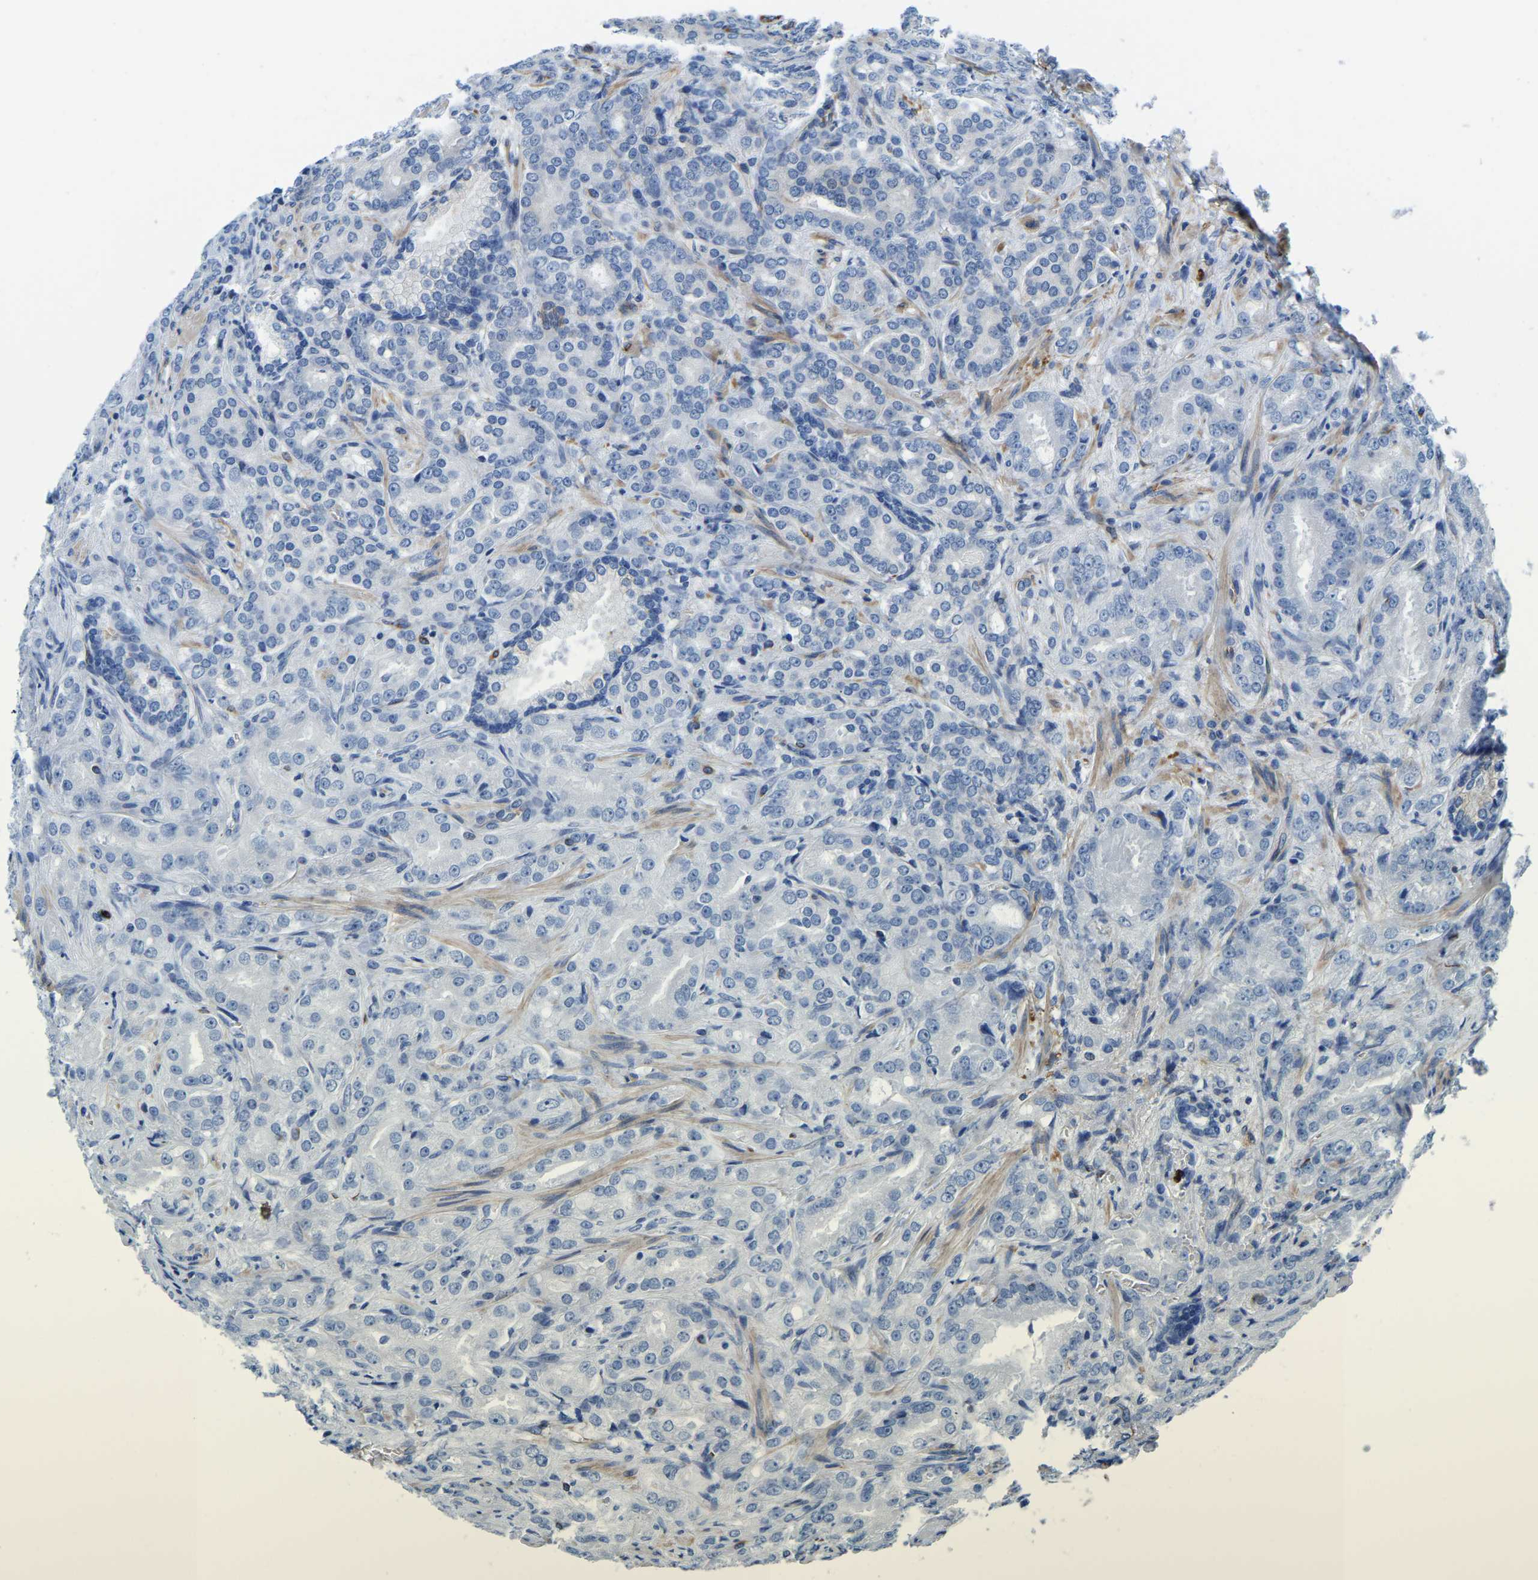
{"staining": {"intensity": "negative", "quantity": "none", "location": "none"}, "tissue": "prostate cancer", "cell_type": "Tumor cells", "image_type": "cancer", "snomed": [{"axis": "morphology", "description": "Adenocarcinoma, High grade"}, {"axis": "topography", "description": "Prostate"}], "caption": "A micrograph of human prostate cancer is negative for staining in tumor cells.", "gene": "MS4A3", "patient": {"sex": "male", "age": 64}}